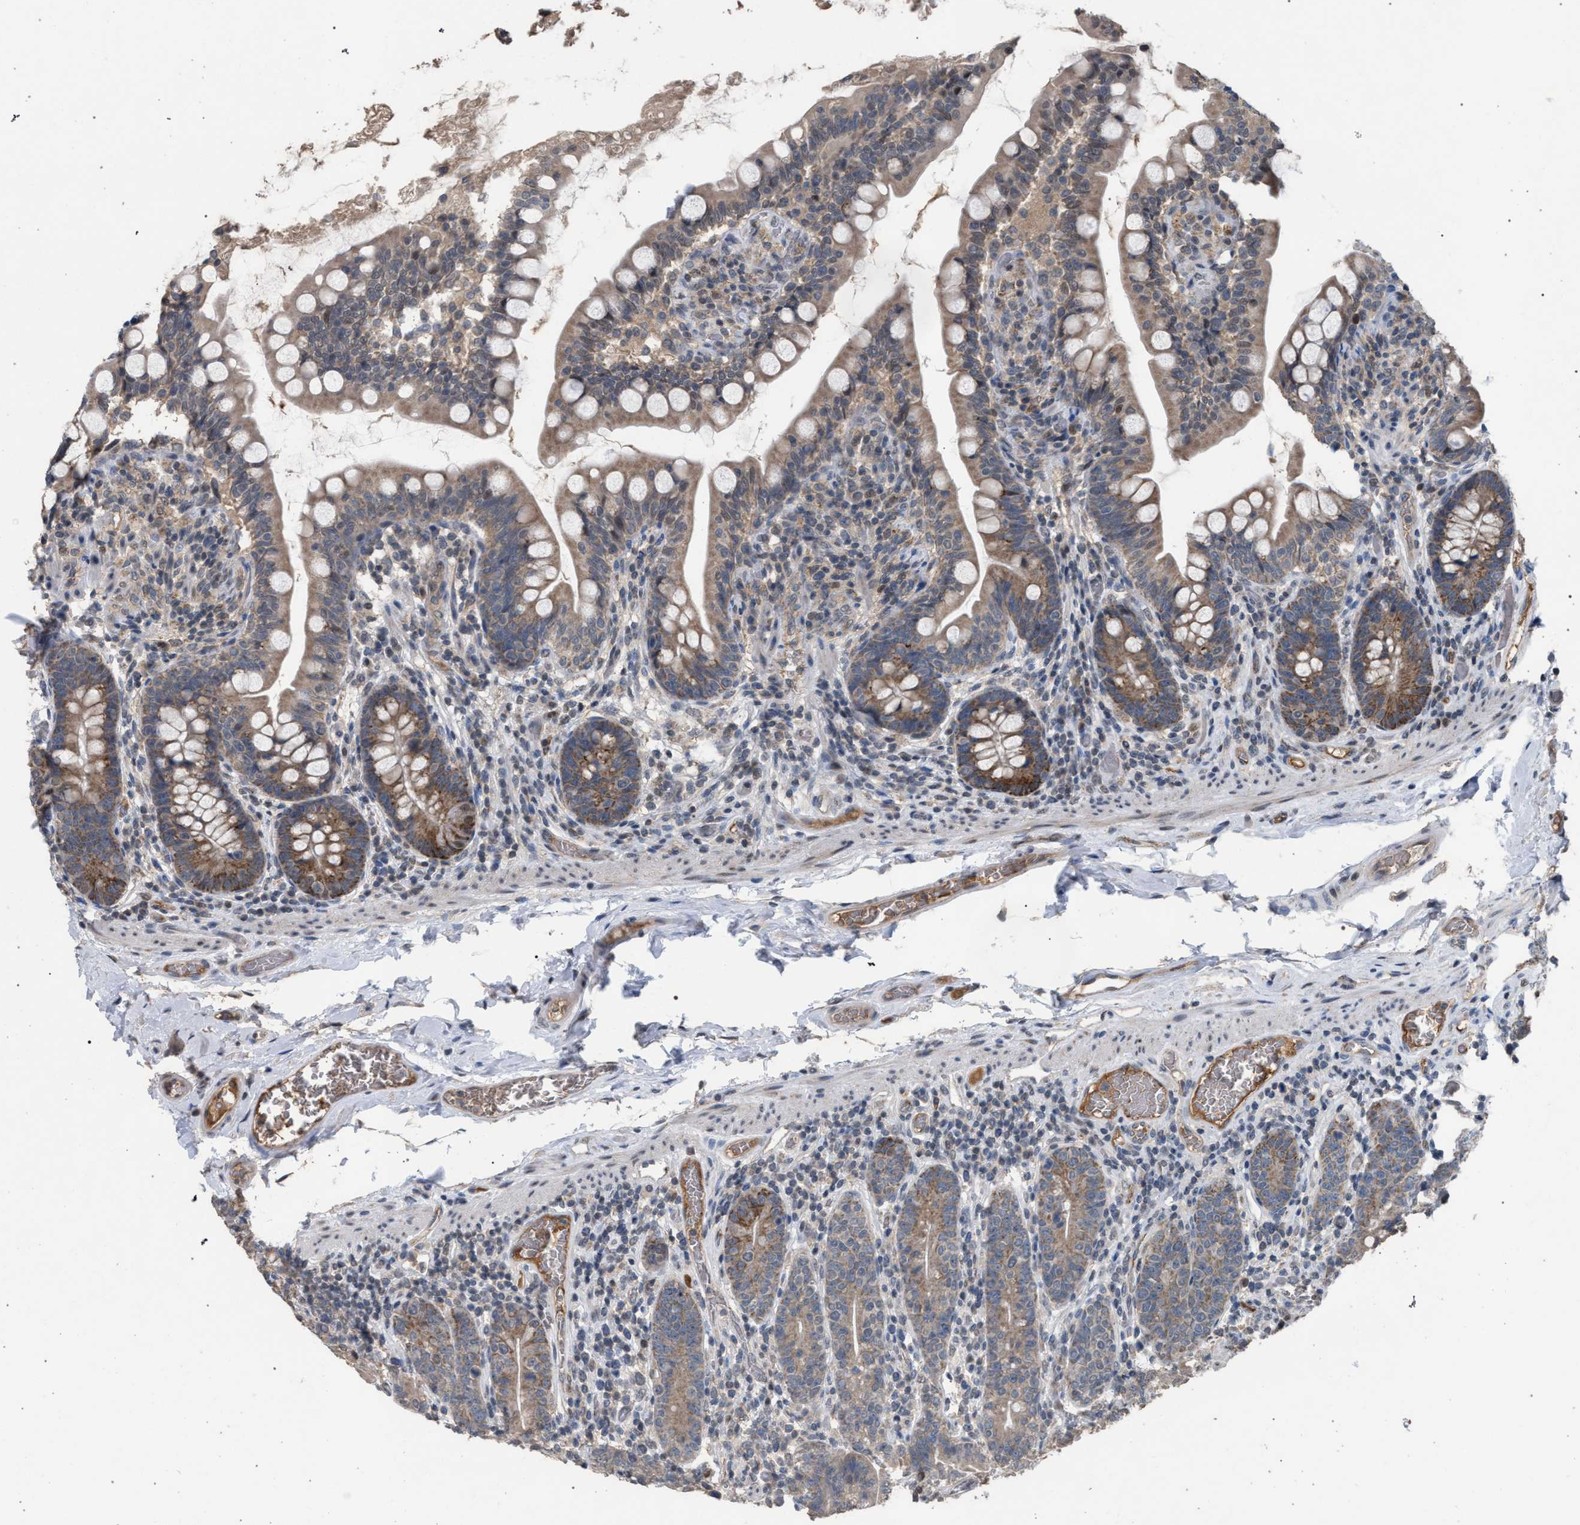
{"staining": {"intensity": "moderate", "quantity": ">75%", "location": "cytoplasmic/membranous"}, "tissue": "small intestine", "cell_type": "Glandular cells", "image_type": "normal", "snomed": [{"axis": "morphology", "description": "Normal tissue, NOS"}, {"axis": "topography", "description": "Small intestine"}], "caption": "Immunohistochemistry (IHC) of unremarkable small intestine demonstrates medium levels of moderate cytoplasmic/membranous positivity in about >75% of glandular cells.", "gene": "TECPR1", "patient": {"sex": "female", "age": 56}}